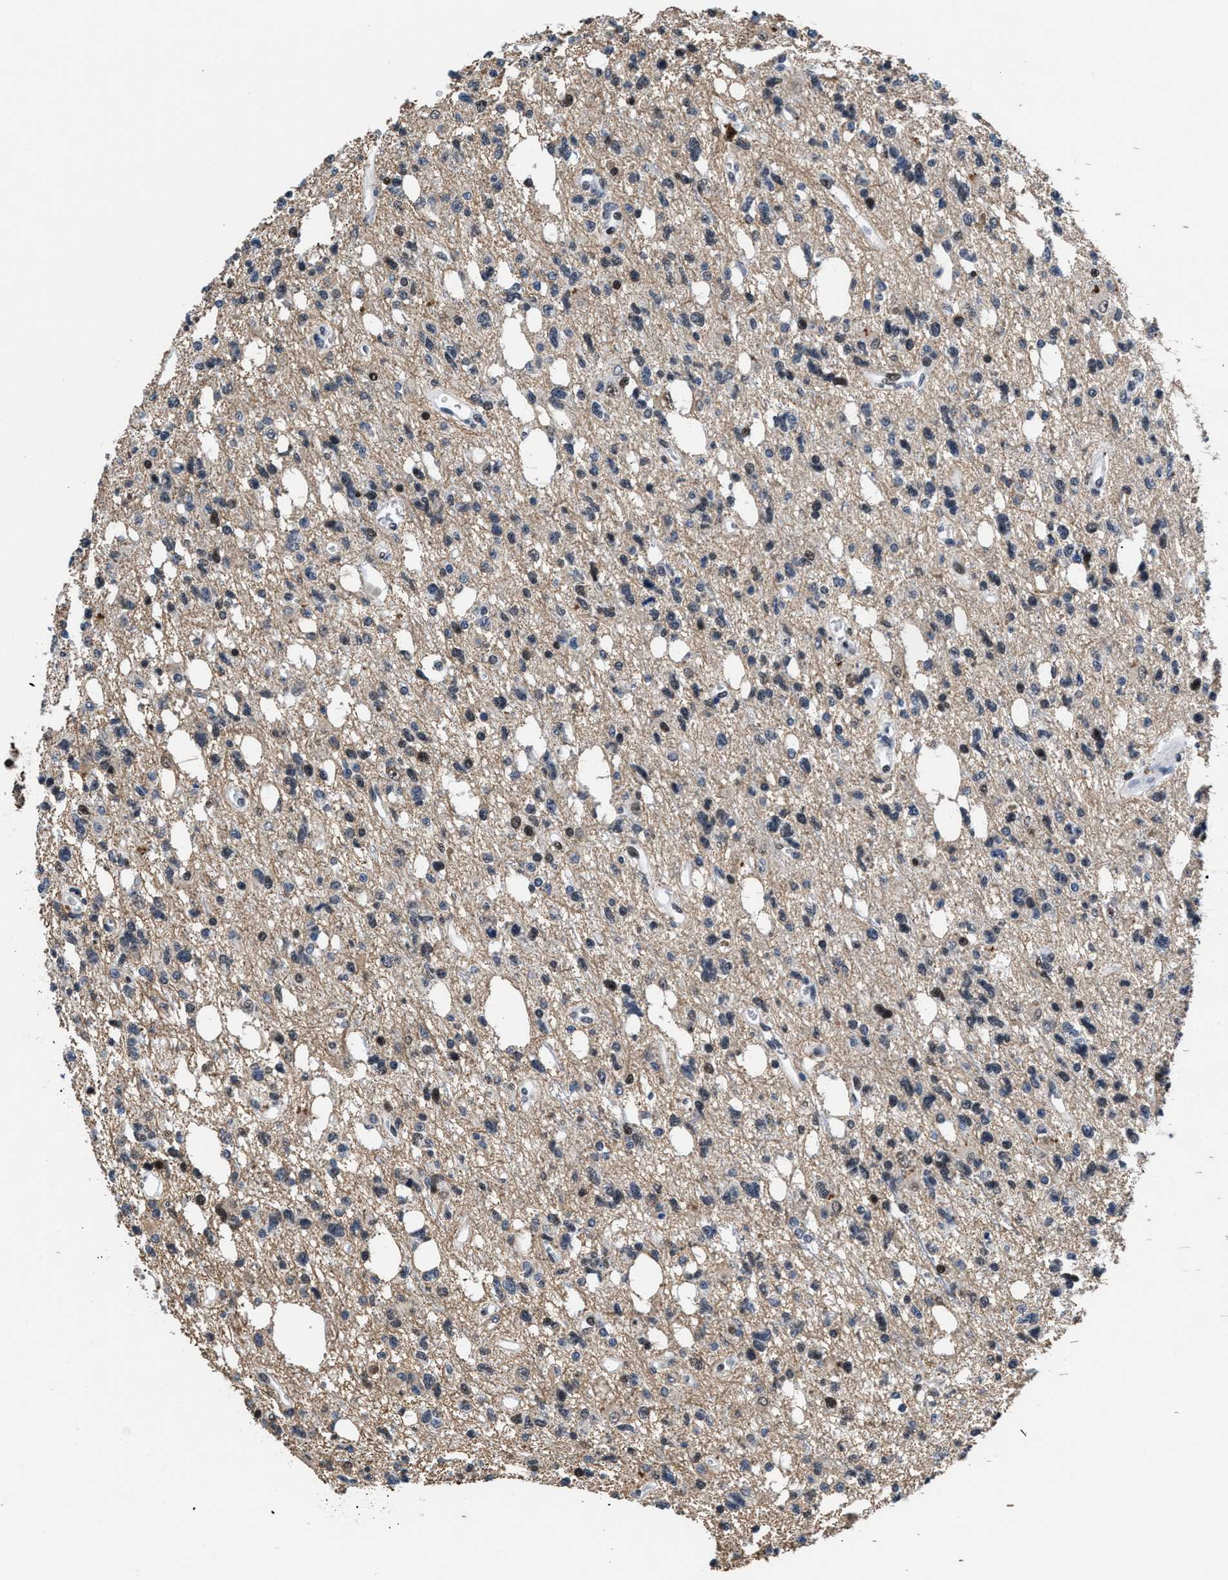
{"staining": {"intensity": "weak", "quantity": "<25%", "location": "cytoplasmic/membranous,nuclear"}, "tissue": "glioma", "cell_type": "Tumor cells", "image_type": "cancer", "snomed": [{"axis": "morphology", "description": "Glioma, malignant, High grade"}, {"axis": "topography", "description": "Brain"}], "caption": "Tumor cells show no significant protein expression in glioma.", "gene": "WDR81", "patient": {"sex": "female", "age": 62}}